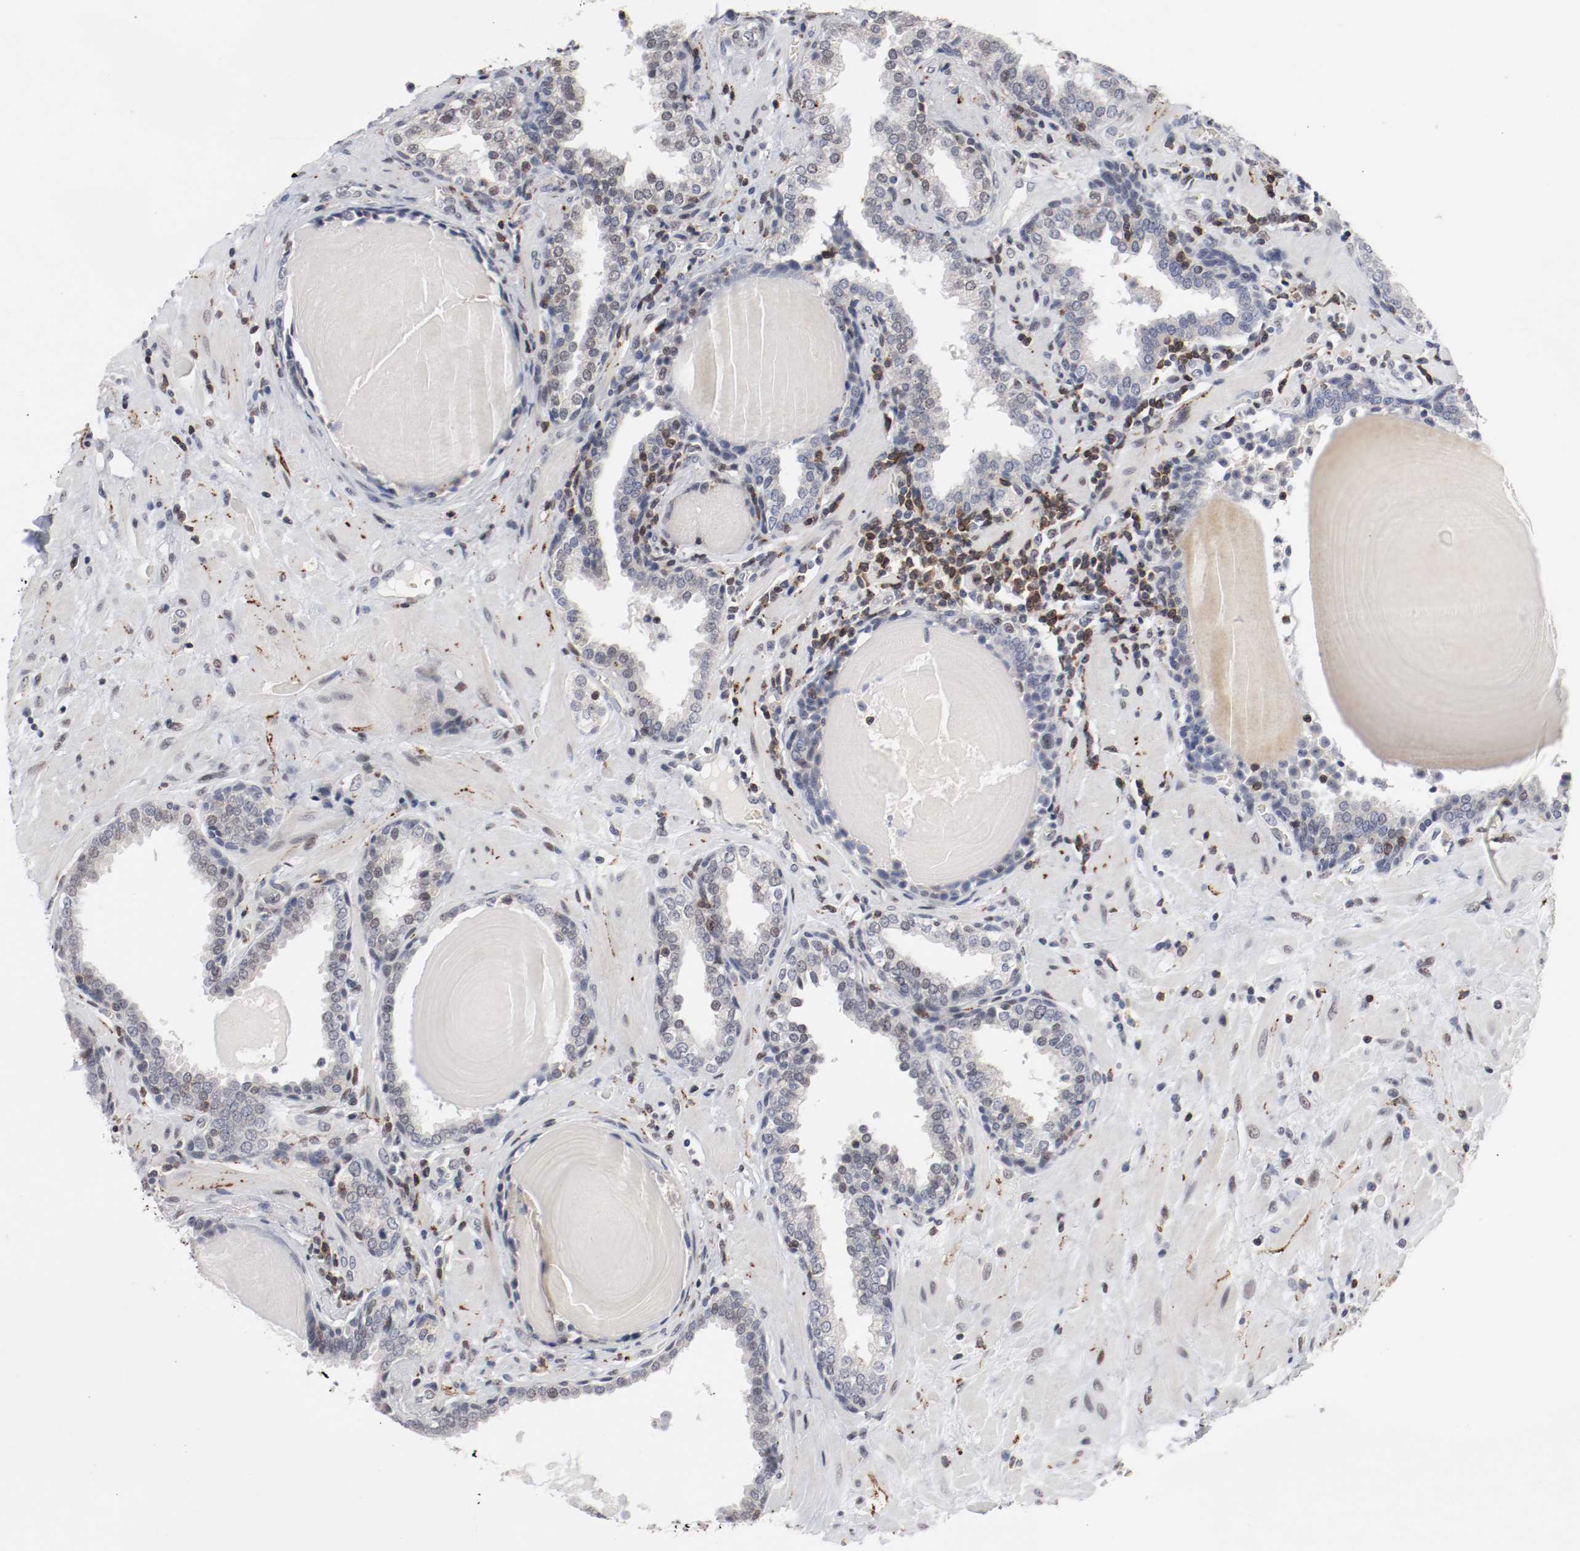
{"staining": {"intensity": "negative", "quantity": "none", "location": "none"}, "tissue": "prostate", "cell_type": "Glandular cells", "image_type": "normal", "snomed": [{"axis": "morphology", "description": "Normal tissue, NOS"}, {"axis": "topography", "description": "Prostate"}], "caption": "A photomicrograph of human prostate is negative for staining in glandular cells. (Stains: DAB (3,3'-diaminobenzidine) immunohistochemistry with hematoxylin counter stain, Microscopy: brightfield microscopy at high magnification).", "gene": "JUND", "patient": {"sex": "male", "age": 51}}